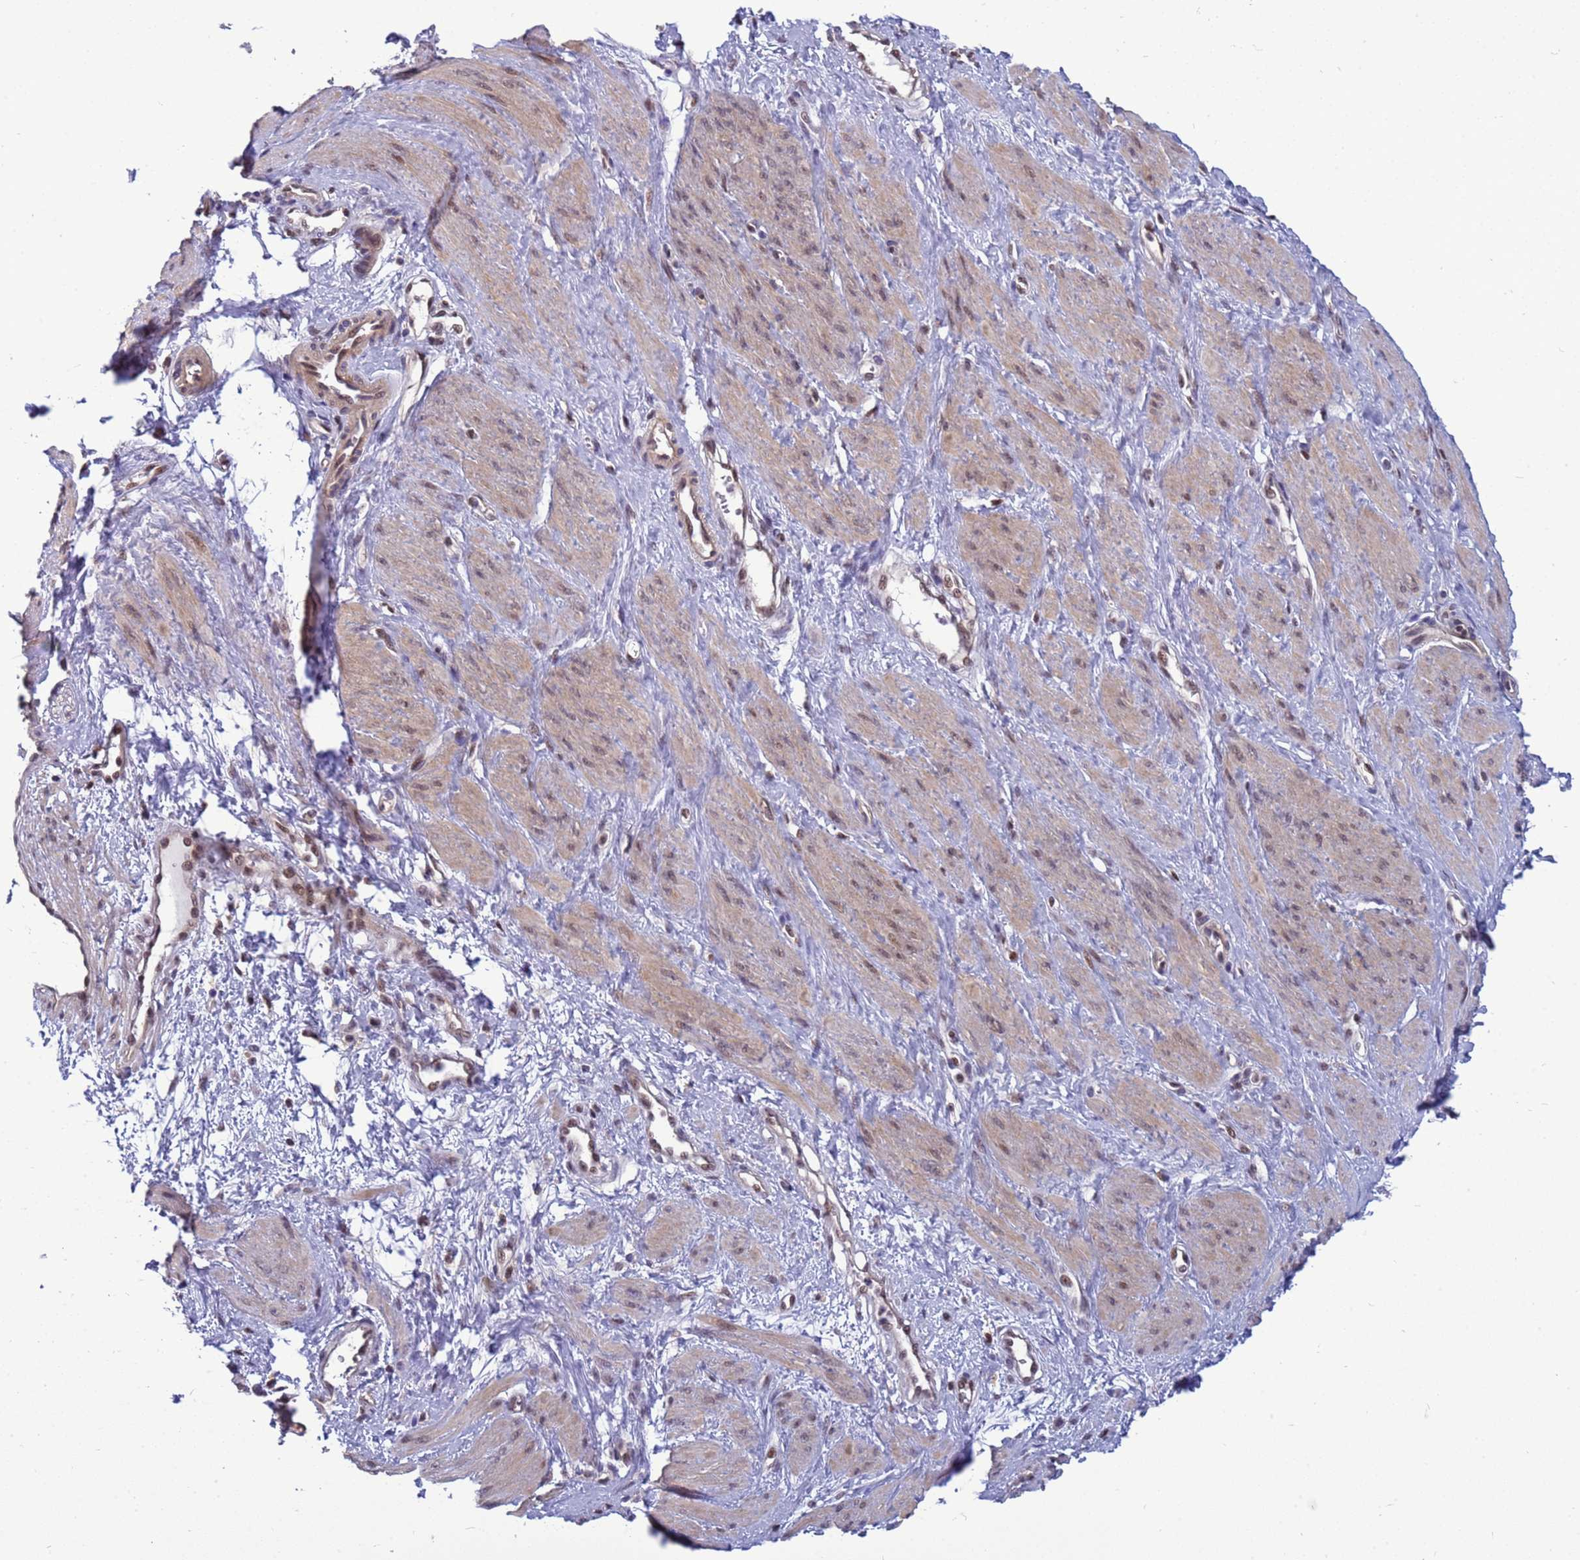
{"staining": {"intensity": "weak", "quantity": ">75%", "location": "nuclear"}, "tissue": "smooth muscle", "cell_type": "Smooth muscle cells", "image_type": "normal", "snomed": [{"axis": "morphology", "description": "Normal tissue, NOS"}, {"axis": "topography", "description": "Smooth muscle"}, {"axis": "topography", "description": "Uterus"}], "caption": "IHC image of unremarkable smooth muscle: human smooth muscle stained using immunohistochemistry demonstrates low levels of weak protein expression localized specifically in the nuclear of smooth muscle cells, appearing as a nuclear brown color.", "gene": "NSL1", "patient": {"sex": "female", "age": 39}}